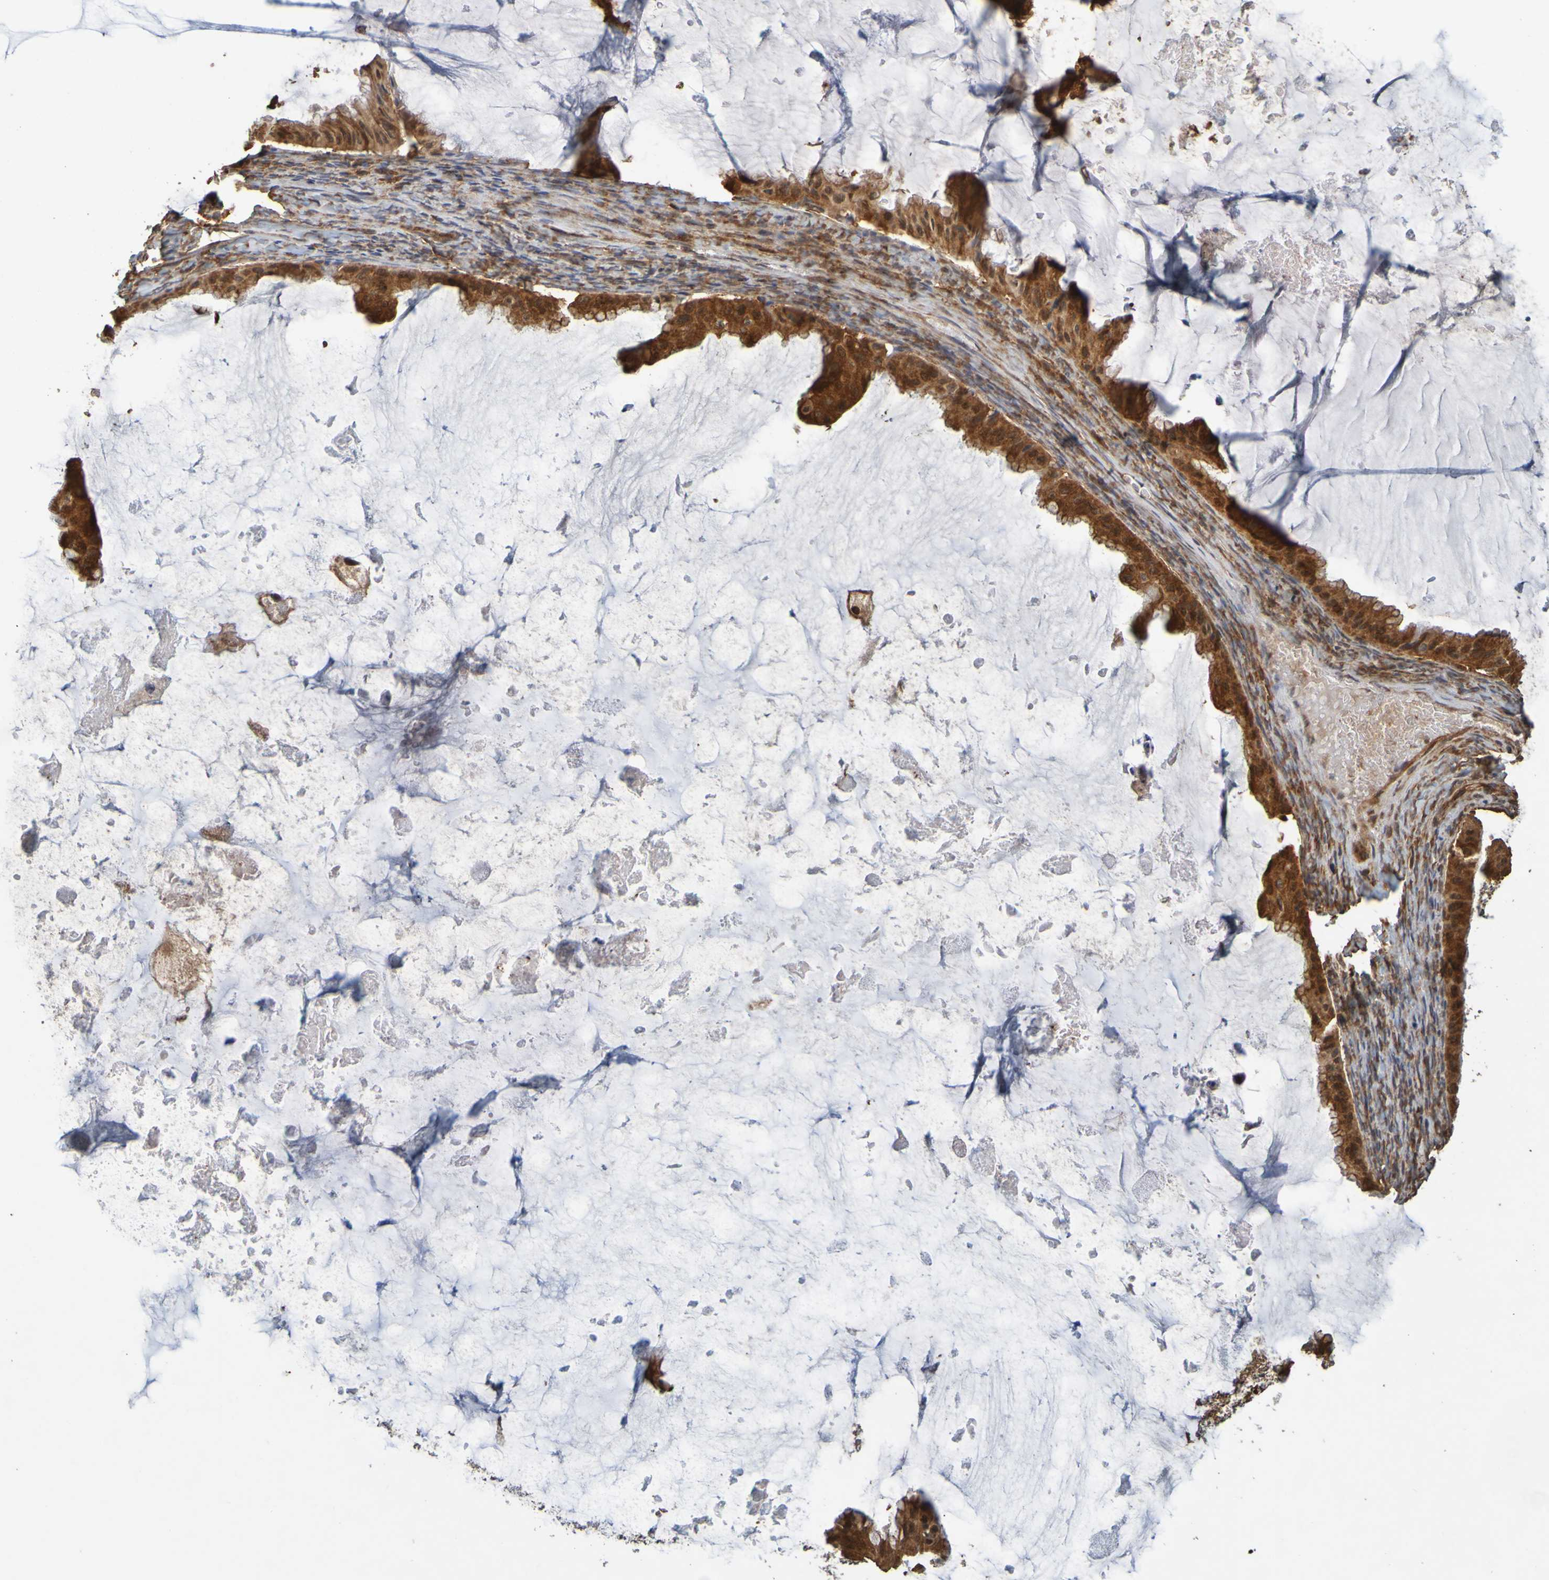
{"staining": {"intensity": "strong", "quantity": ">75%", "location": "cytoplasmic/membranous"}, "tissue": "ovarian cancer", "cell_type": "Tumor cells", "image_type": "cancer", "snomed": [{"axis": "morphology", "description": "Cystadenocarcinoma, mucinous, NOS"}, {"axis": "topography", "description": "Ovary"}], "caption": "Protein staining displays strong cytoplasmic/membranous staining in about >75% of tumor cells in ovarian mucinous cystadenocarcinoma. (DAB IHC, brown staining for protein, blue staining for nuclei).", "gene": "OCRL", "patient": {"sex": "female", "age": 61}}